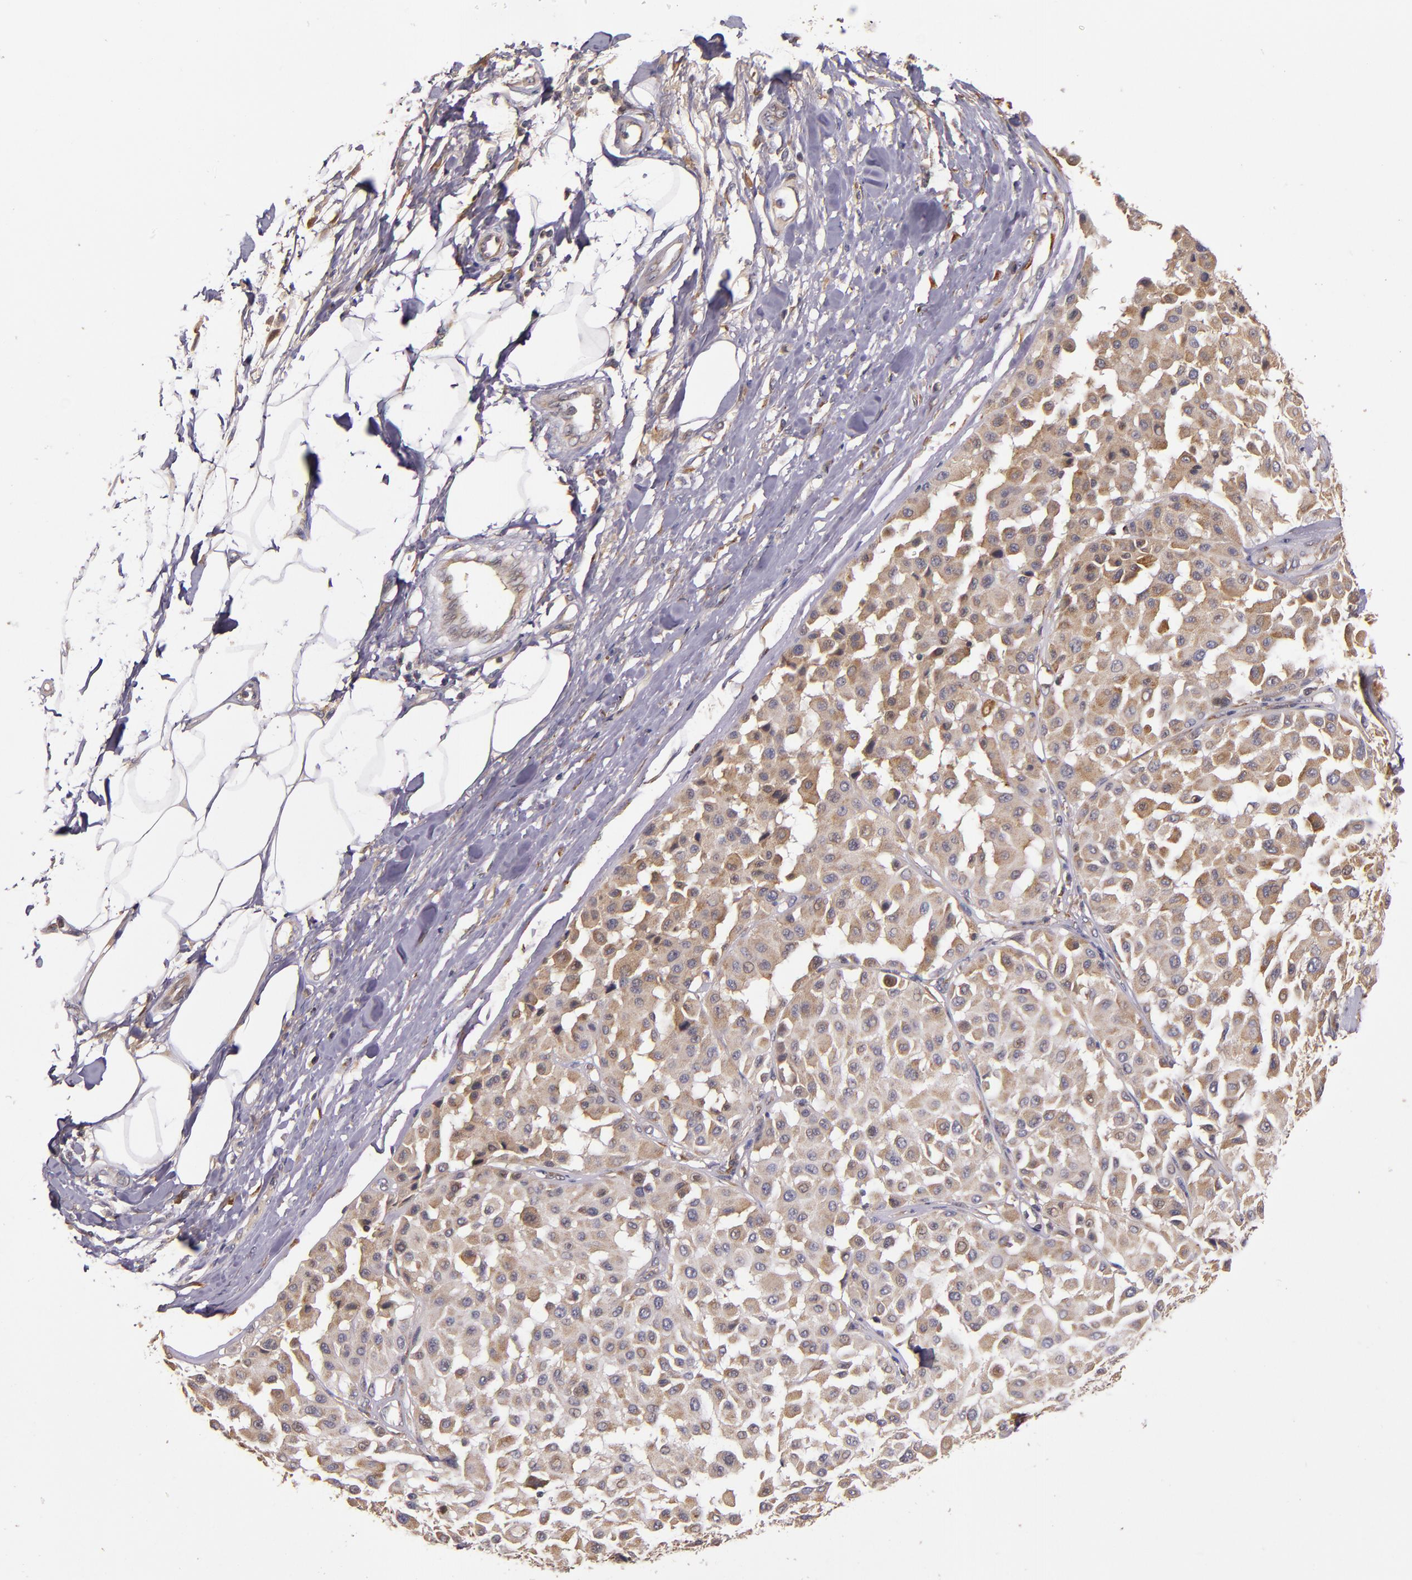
{"staining": {"intensity": "weak", "quantity": ">75%", "location": "cytoplasmic/membranous"}, "tissue": "melanoma", "cell_type": "Tumor cells", "image_type": "cancer", "snomed": [{"axis": "morphology", "description": "Malignant melanoma, Metastatic site"}, {"axis": "topography", "description": "Soft tissue"}], "caption": "Immunohistochemical staining of human malignant melanoma (metastatic site) demonstrates weak cytoplasmic/membranous protein expression in approximately >75% of tumor cells. (DAB (3,3'-diaminobenzidine) IHC with brightfield microscopy, high magnification).", "gene": "PRAF2", "patient": {"sex": "male", "age": 41}}